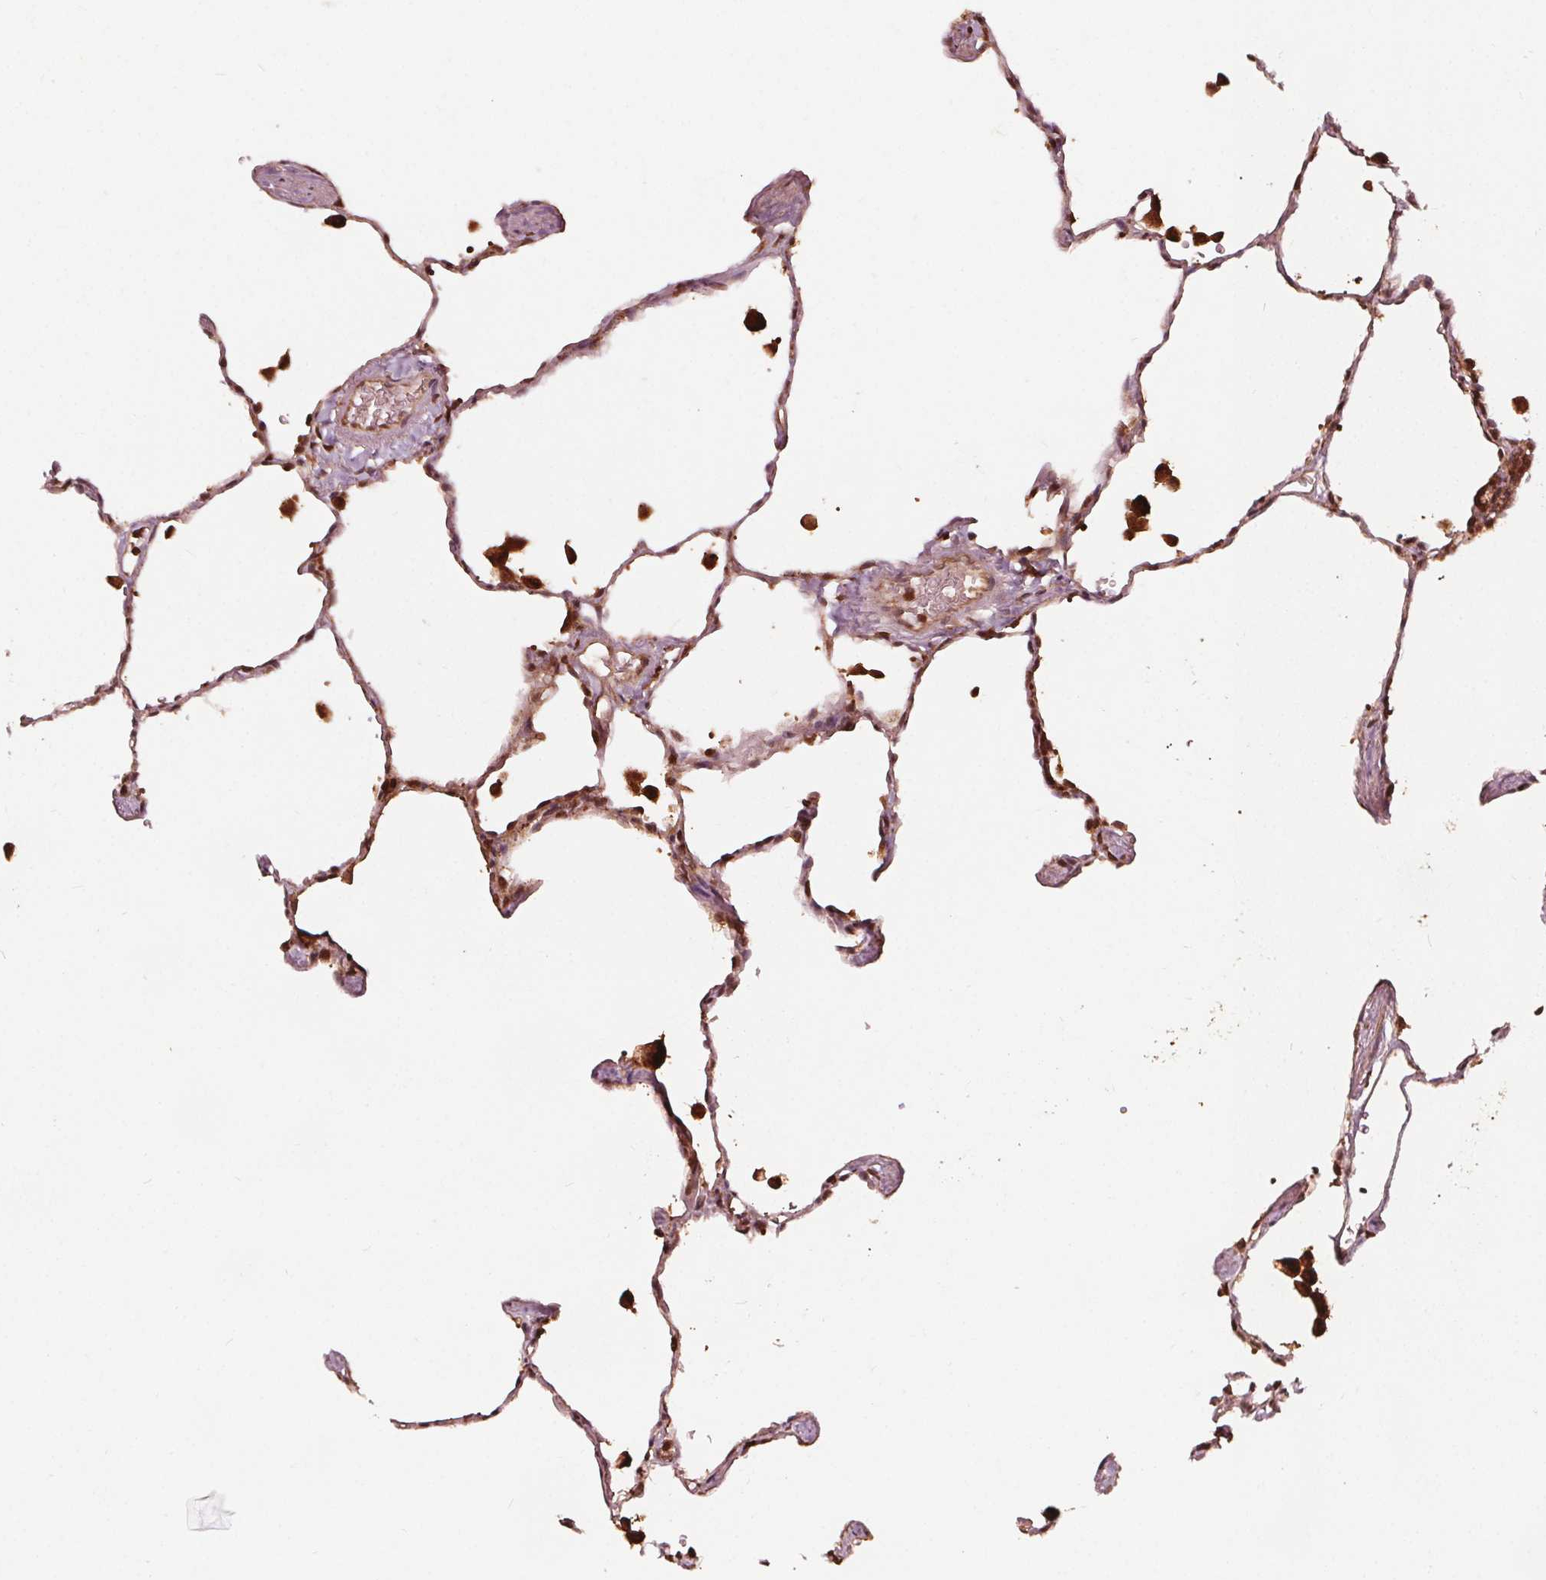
{"staining": {"intensity": "strong", "quantity": ">75%", "location": "cytoplasmic/membranous,nuclear"}, "tissue": "lung", "cell_type": "Alveolar cells", "image_type": "normal", "snomed": [{"axis": "morphology", "description": "Normal tissue, NOS"}, {"axis": "topography", "description": "Lung"}], "caption": "Immunohistochemistry (IHC) of benign lung demonstrates high levels of strong cytoplasmic/membranous,nuclear expression in approximately >75% of alveolar cells.", "gene": "AIP", "patient": {"sex": "female", "age": 47}}